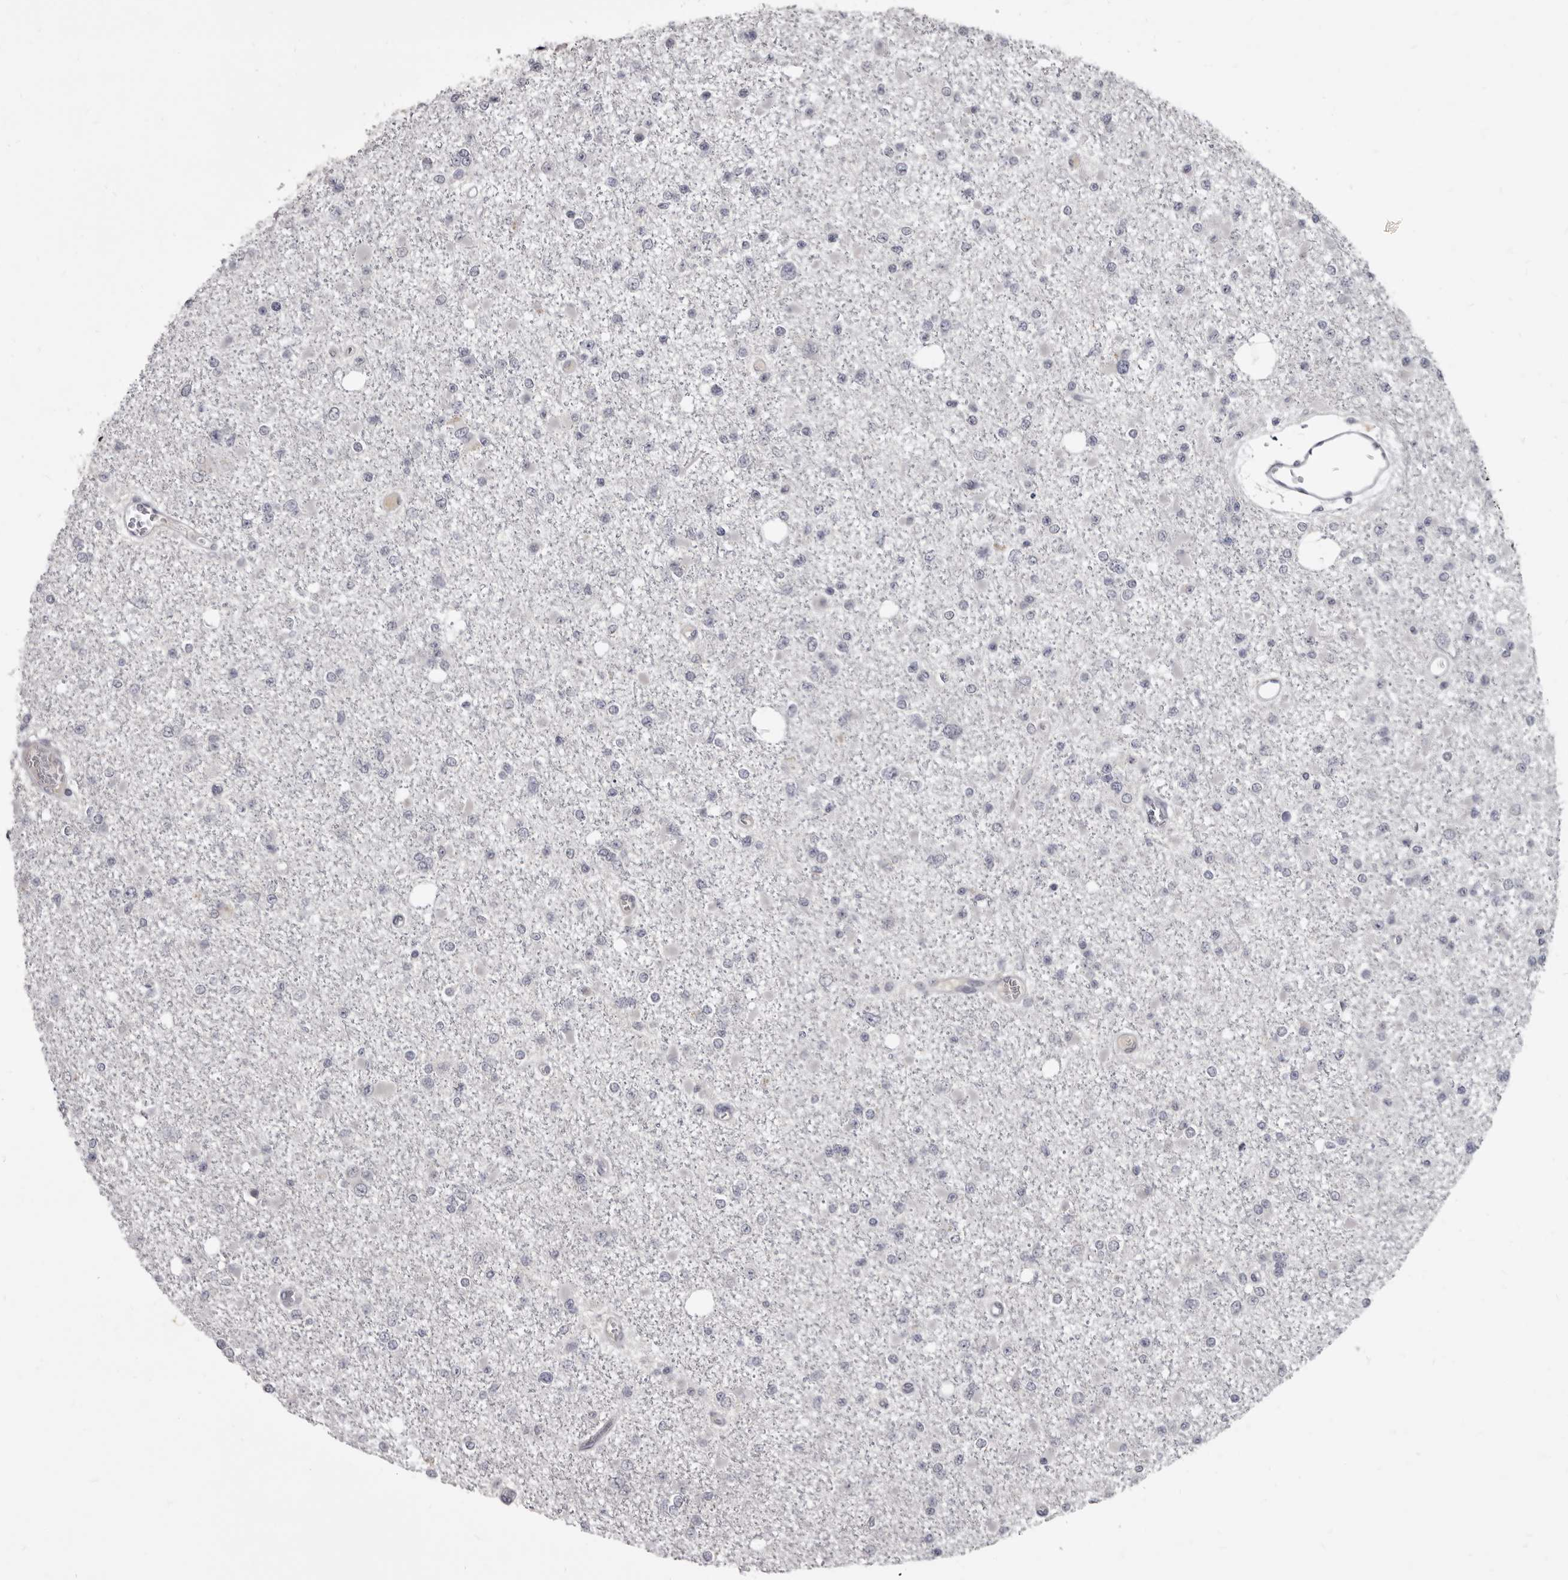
{"staining": {"intensity": "negative", "quantity": "none", "location": "none"}, "tissue": "glioma", "cell_type": "Tumor cells", "image_type": "cancer", "snomed": [{"axis": "morphology", "description": "Glioma, malignant, Low grade"}, {"axis": "topography", "description": "Brain"}], "caption": "Immunohistochemical staining of human low-grade glioma (malignant) reveals no significant expression in tumor cells.", "gene": "SULT1E1", "patient": {"sex": "female", "age": 22}}